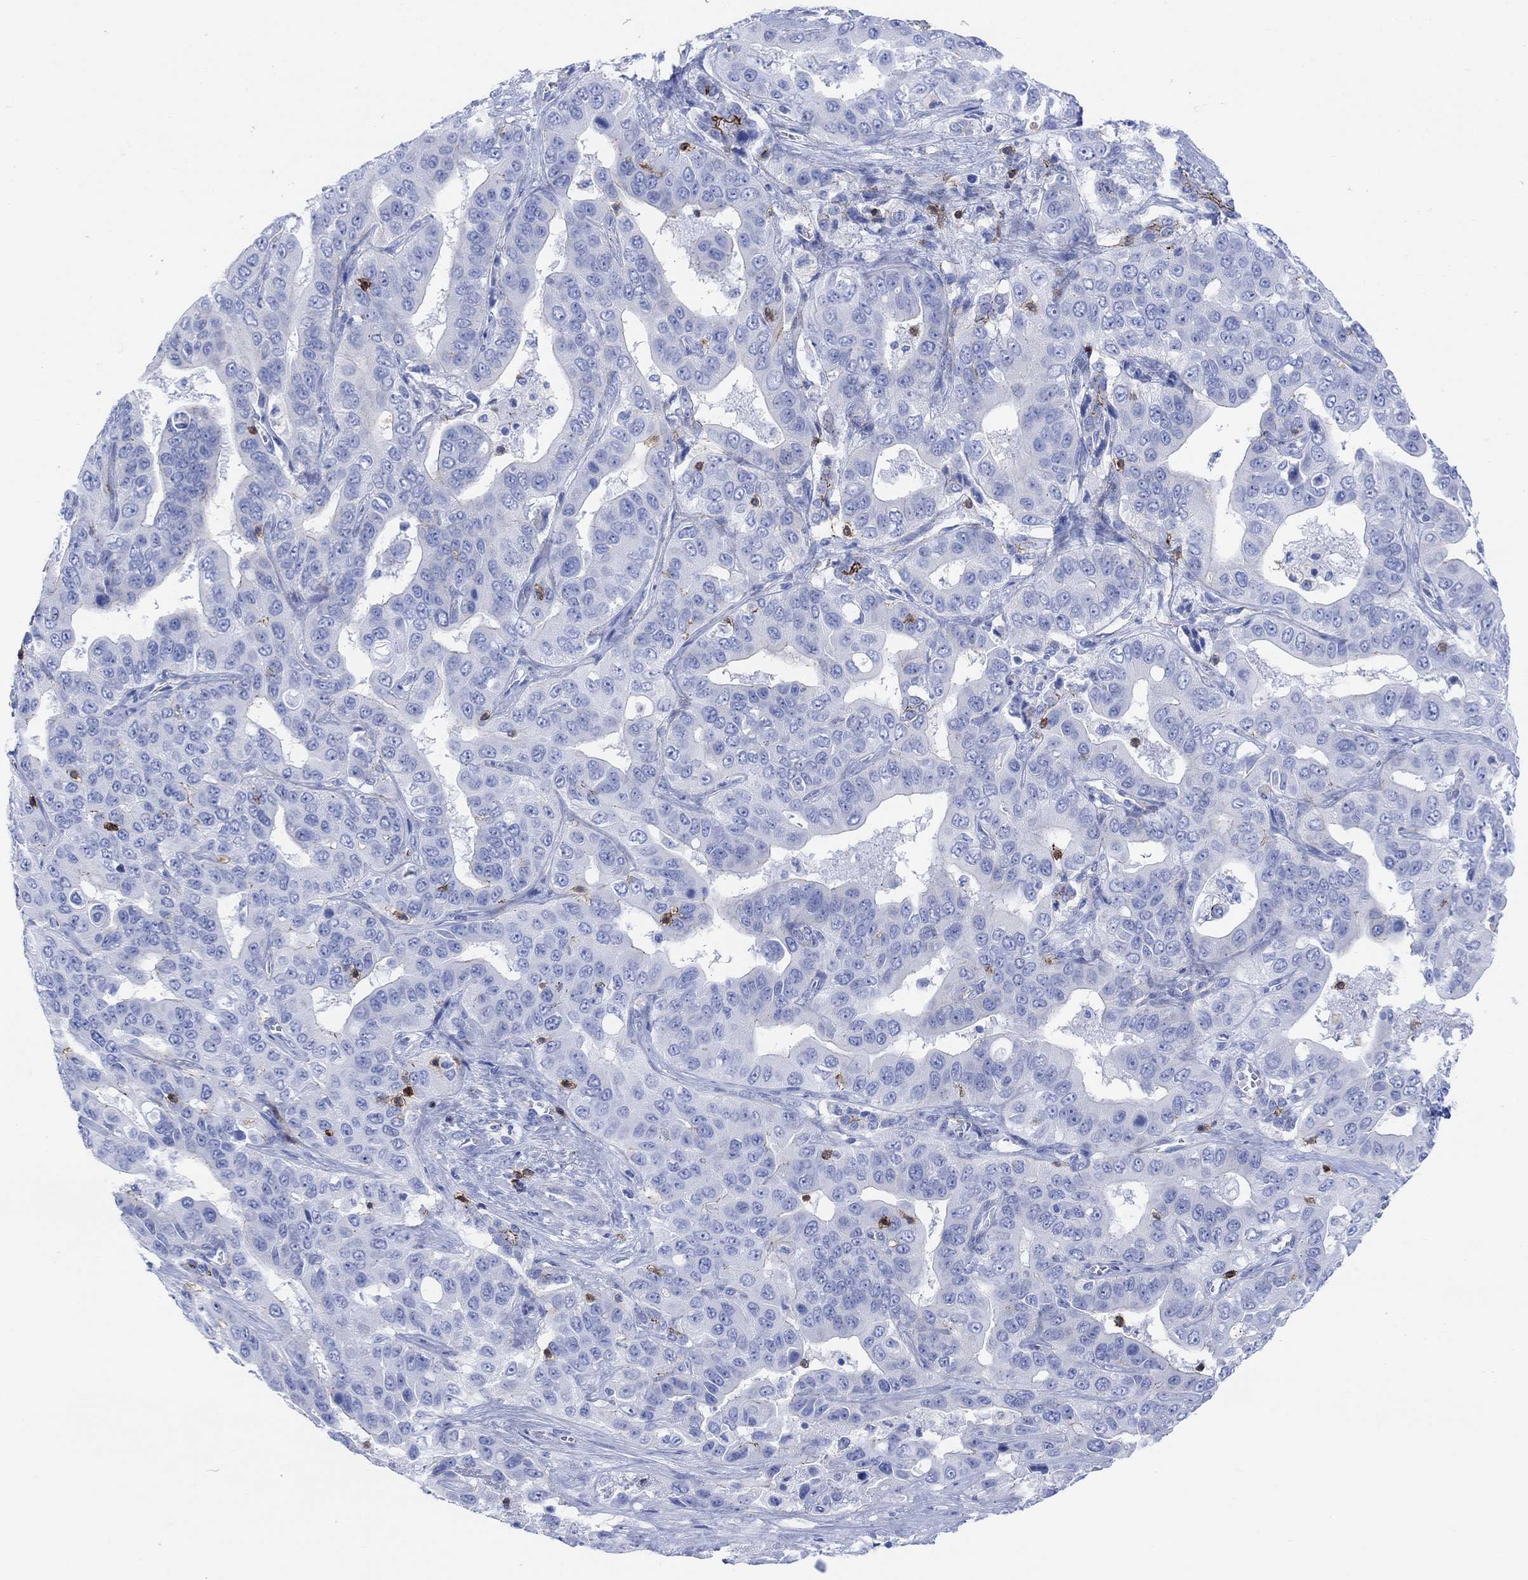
{"staining": {"intensity": "negative", "quantity": "none", "location": "none"}, "tissue": "liver cancer", "cell_type": "Tumor cells", "image_type": "cancer", "snomed": [{"axis": "morphology", "description": "Cholangiocarcinoma"}, {"axis": "topography", "description": "Liver"}], "caption": "The immunohistochemistry (IHC) micrograph has no significant expression in tumor cells of liver cholangiocarcinoma tissue. (Stains: DAB IHC with hematoxylin counter stain, Microscopy: brightfield microscopy at high magnification).", "gene": "GPR65", "patient": {"sex": "female", "age": 52}}